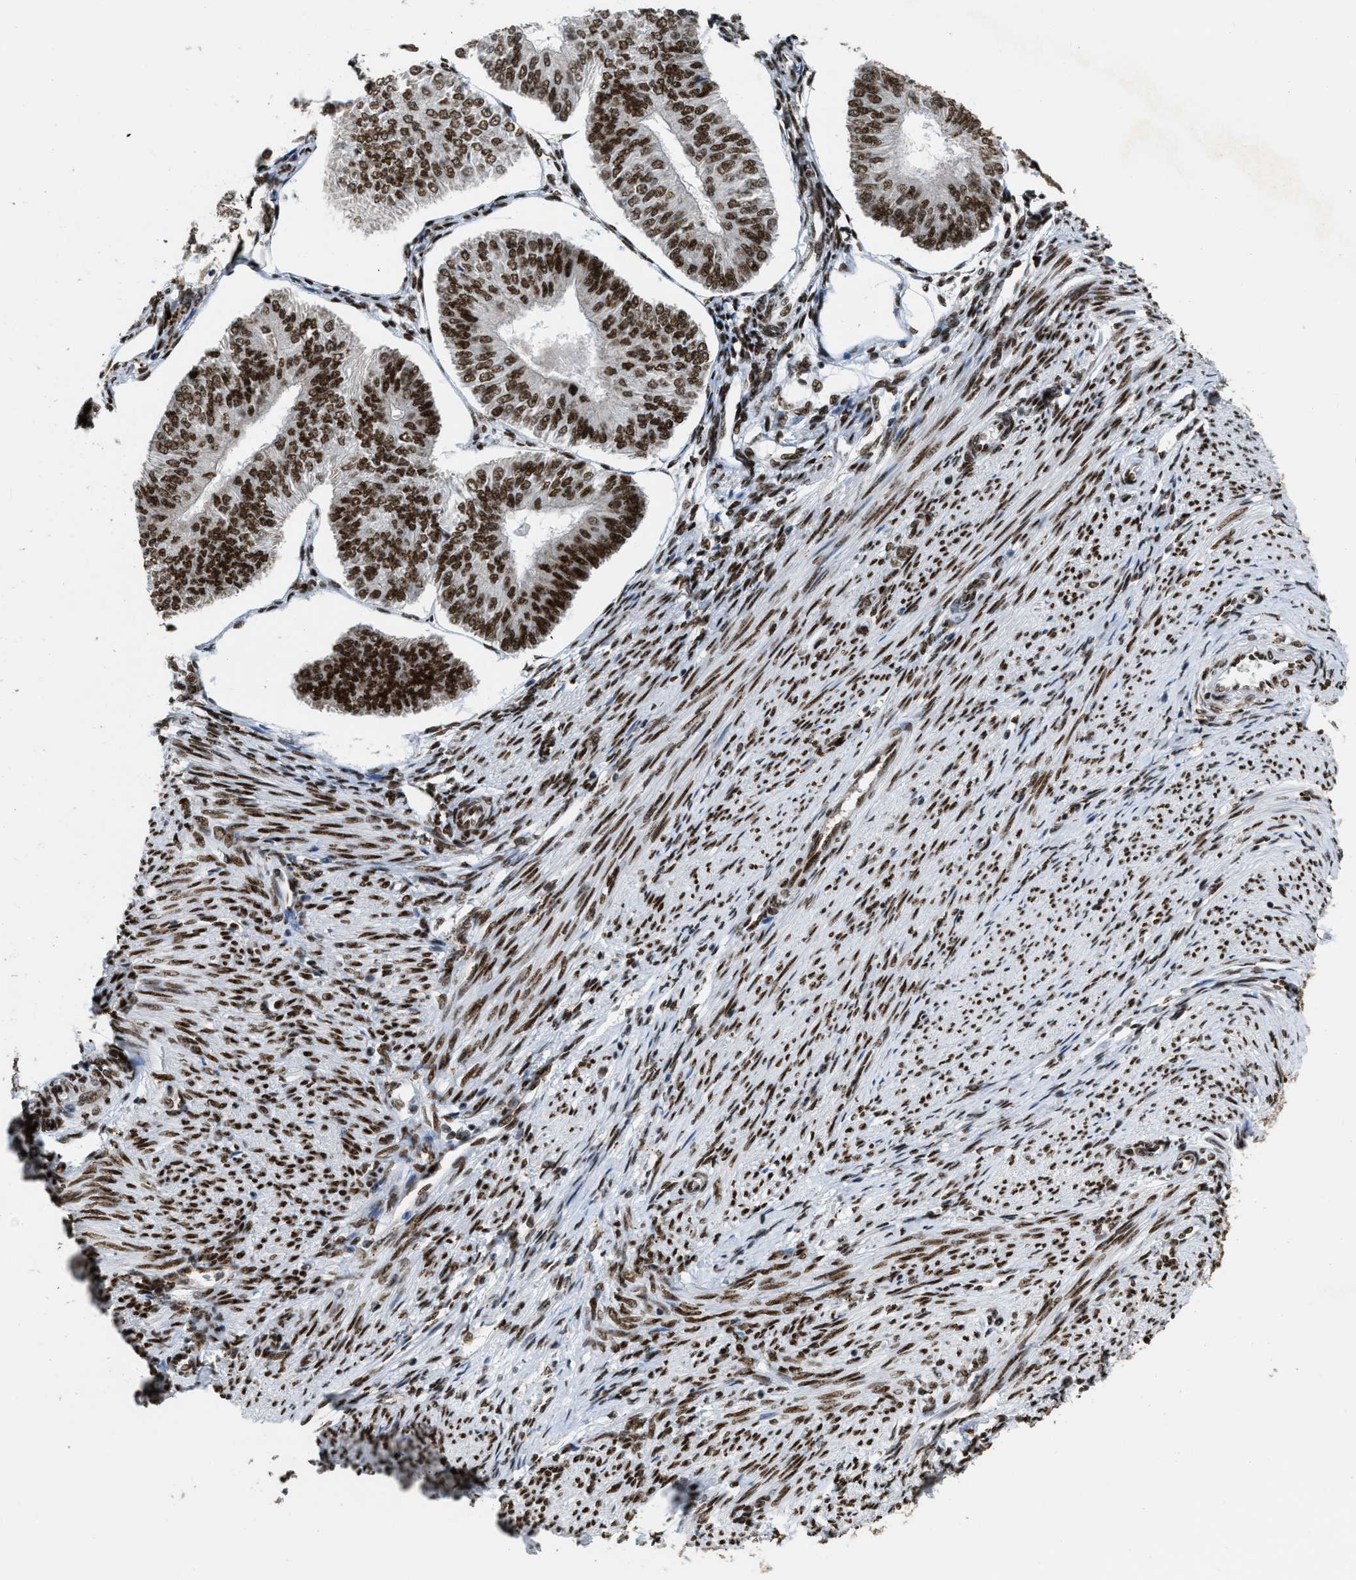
{"staining": {"intensity": "strong", "quantity": ">75%", "location": "nuclear"}, "tissue": "endometrial cancer", "cell_type": "Tumor cells", "image_type": "cancer", "snomed": [{"axis": "morphology", "description": "Adenocarcinoma, NOS"}, {"axis": "topography", "description": "Endometrium"}], "caption": "This histopathology image shows immunohistochemistry staining of endometrial adenocarcinoma, with high strong nuclear positivity in approximately >75% of tumor cells.", "gene": "NUMA1", "patient": {"sex": "female", "age": 58}}